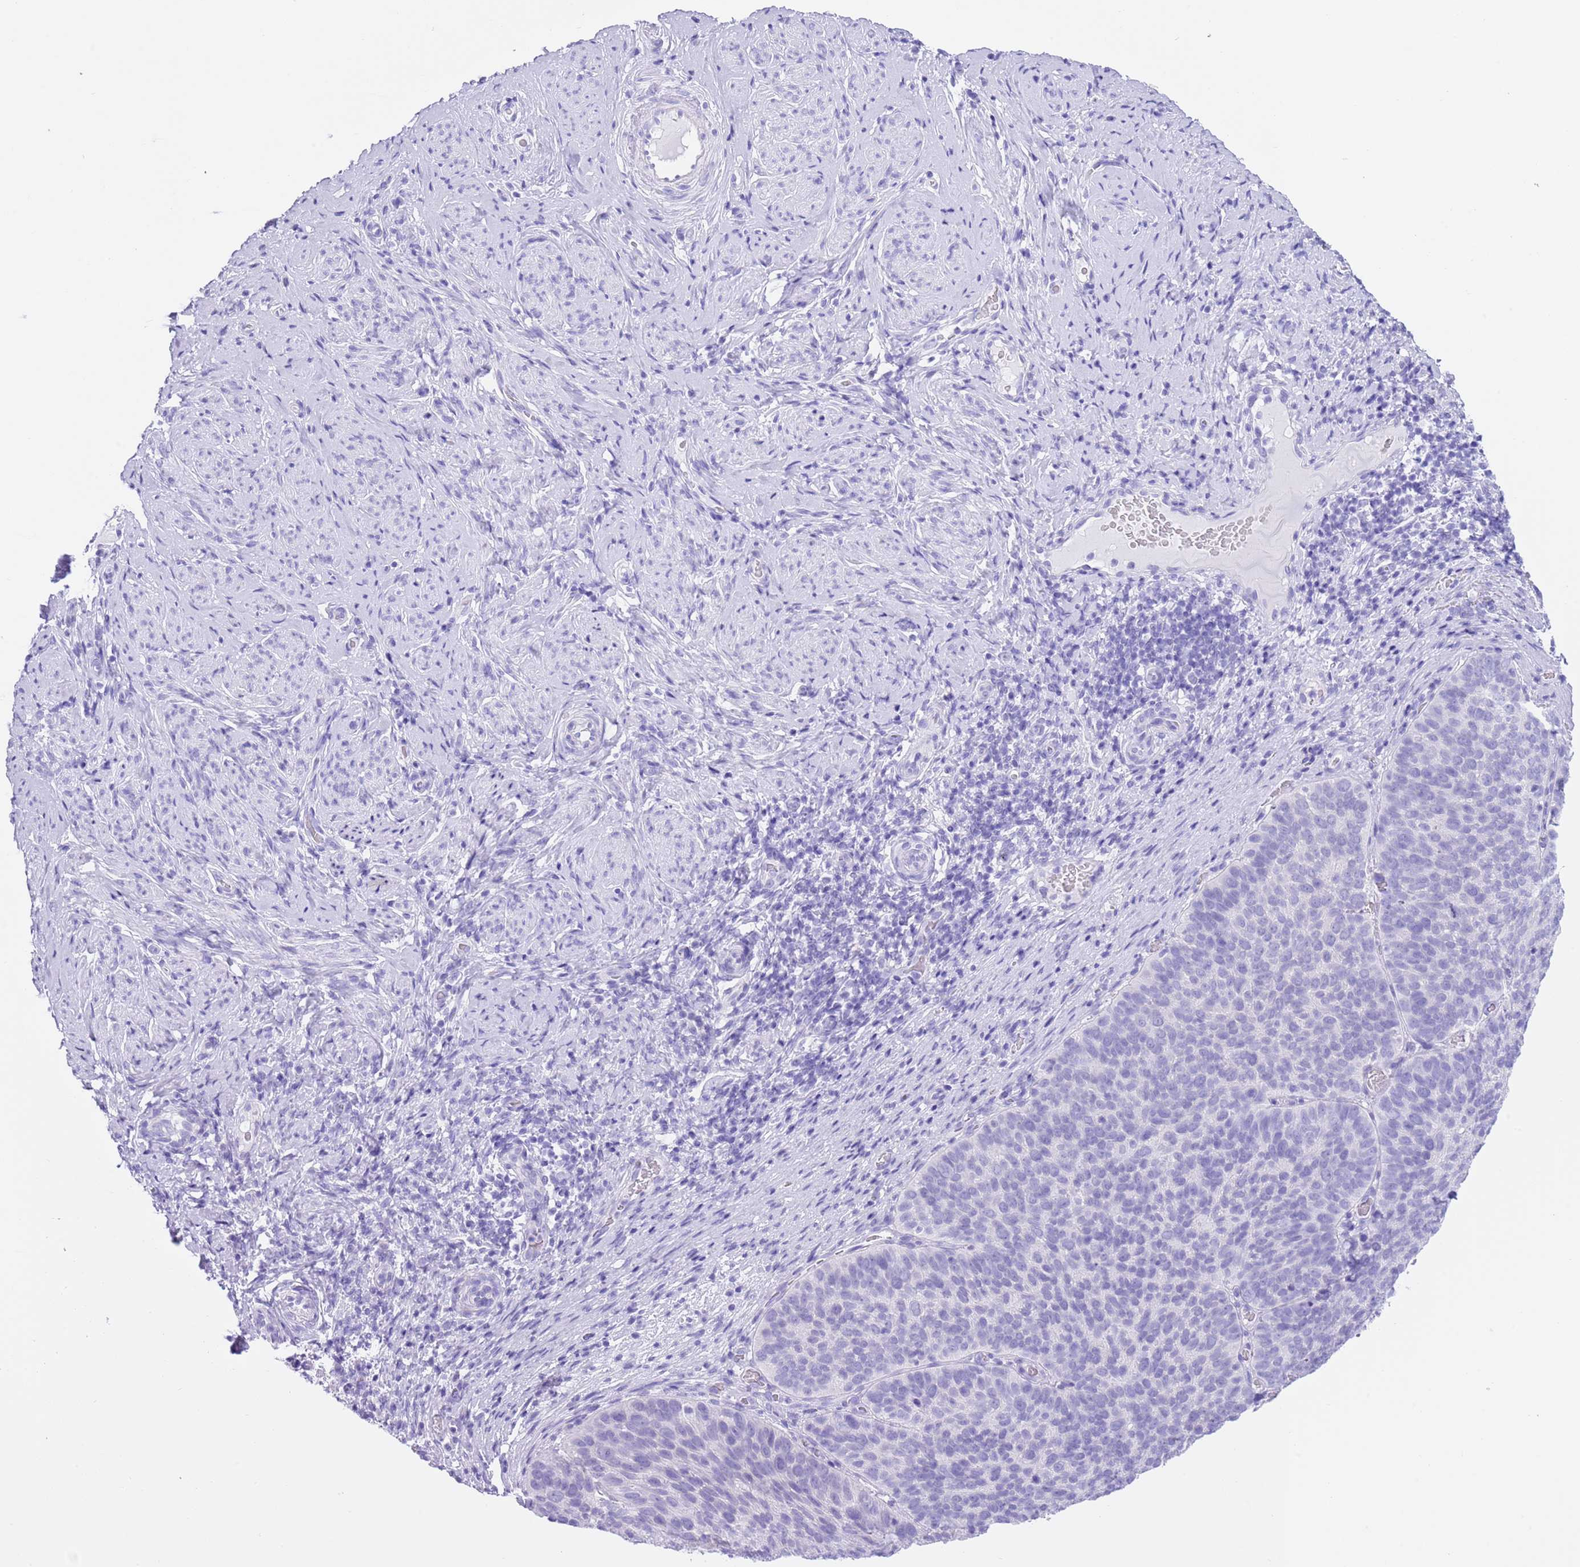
{"staining": {"intensity": "negative", "quantity": "none", "location": "none"}, "tissue": "cervical cancer", "cell_type": "Tumor cells", "image_type": "cancer", "snomed": [{"axis": "morphology", "description": "Squamous cell carcinoma, NOS"}, {"axis": "topography", "description": "Cervix"}], "caption": "This photomicrograph is of cervical squamous cell carcinoma stained with immunohistochemistry (IHC) to label a protein in brown with the nuclei are counter-stained blue. There is no staining in tumor cells.", "gene": "TMEM185B", "patient": {"sex": "female", "age": 80}}